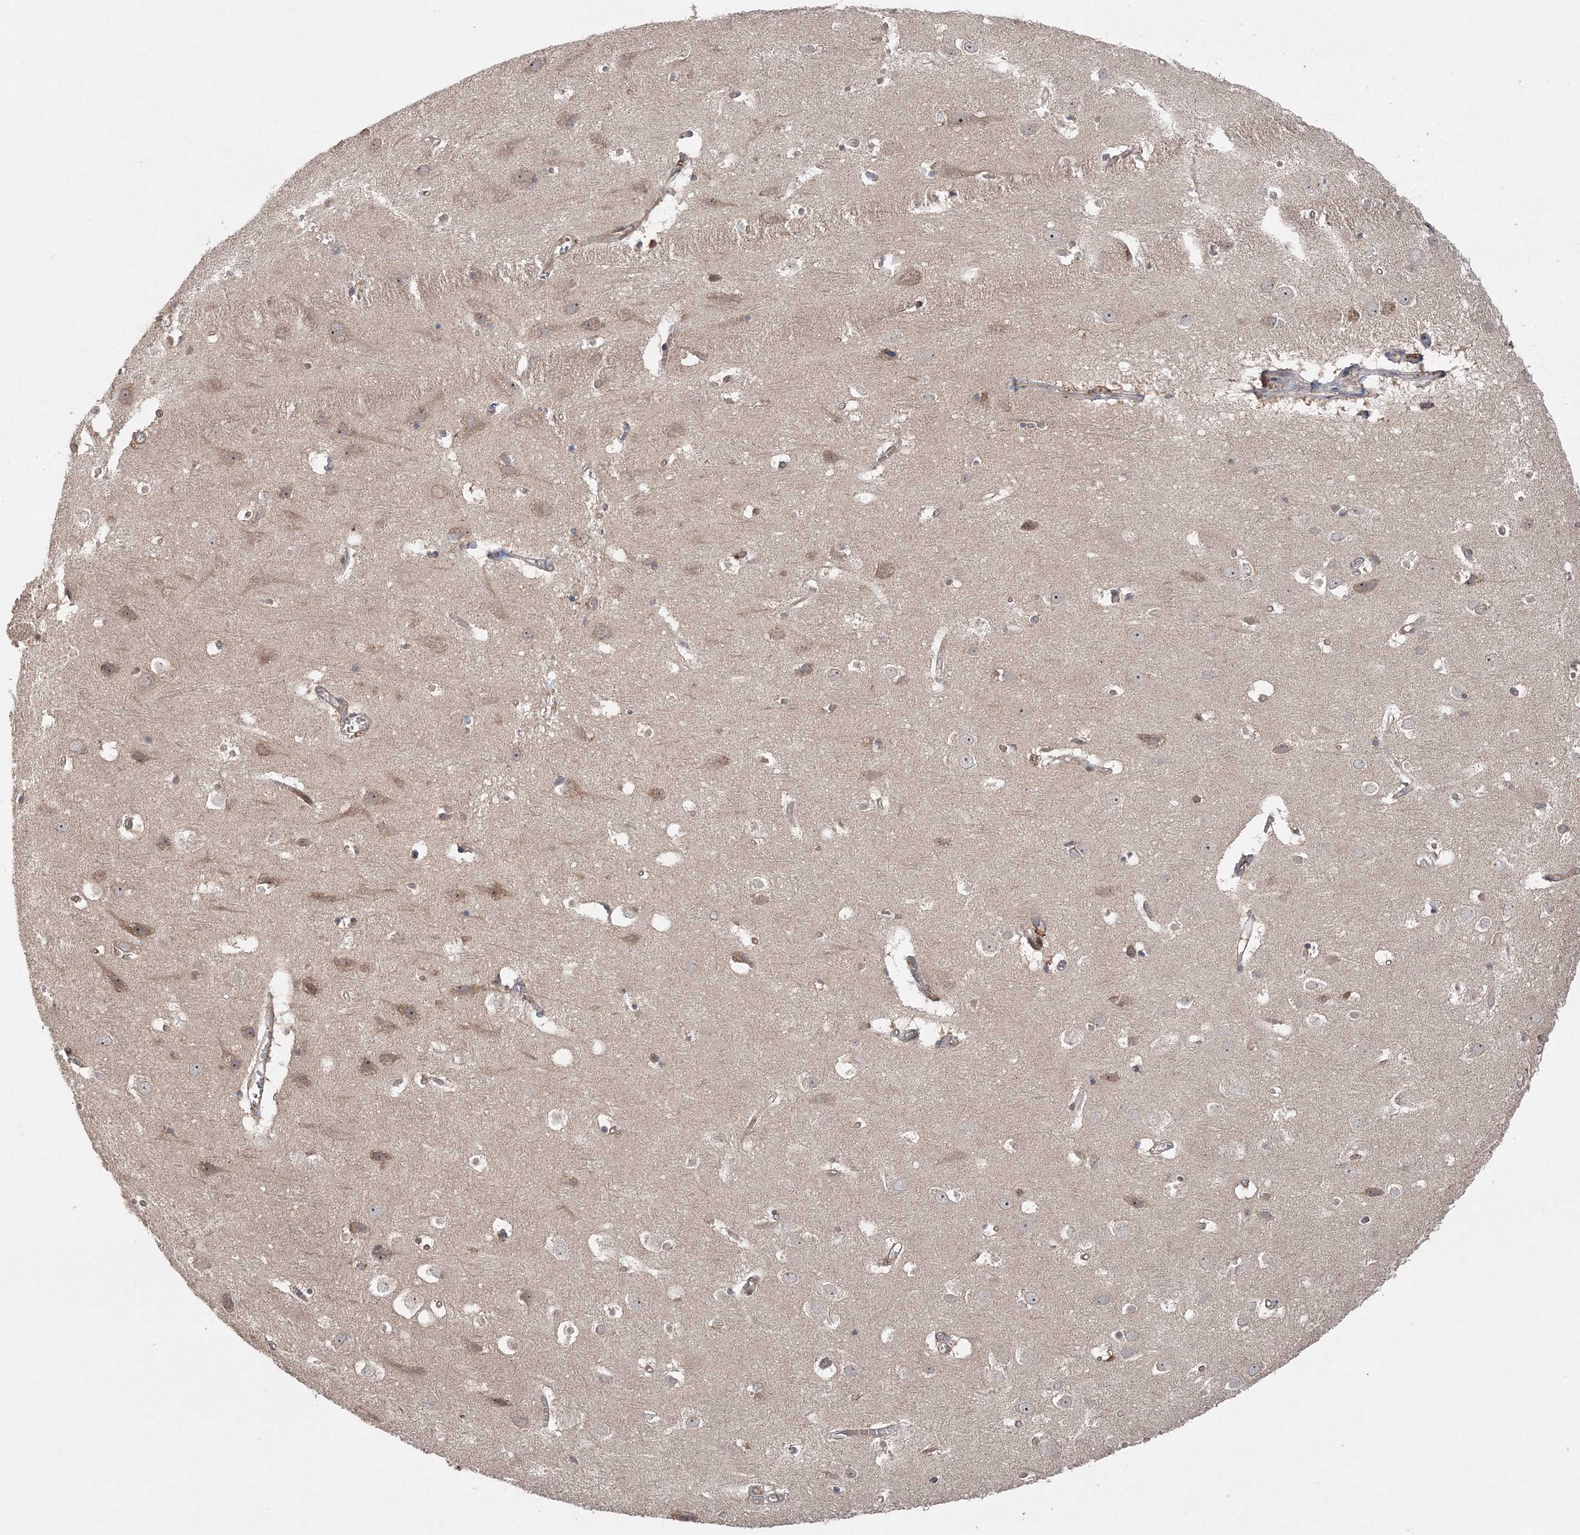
{"staining": {"intensity": "weak", "quantity": ">75%", "location": "cytoplasmic/membranous"}, "tissue": "cerebral cortex", "cell_type": "Endothelial cells", "image_type": "normal", "snomed": [{"axis": "morphology", "description": "Normal tissue, NOS"}, {"axis": "topography", "description": "Cerebral cortex"}], "caption": "Approximately >75% of endothelial cells in normal cerebral cortex show weak cytoplasmic/membranous protein expression as visualized by brown immunohistochemical staining.", "gene": "ACAP2", "patient": {"sex": "male", "age": 54}}